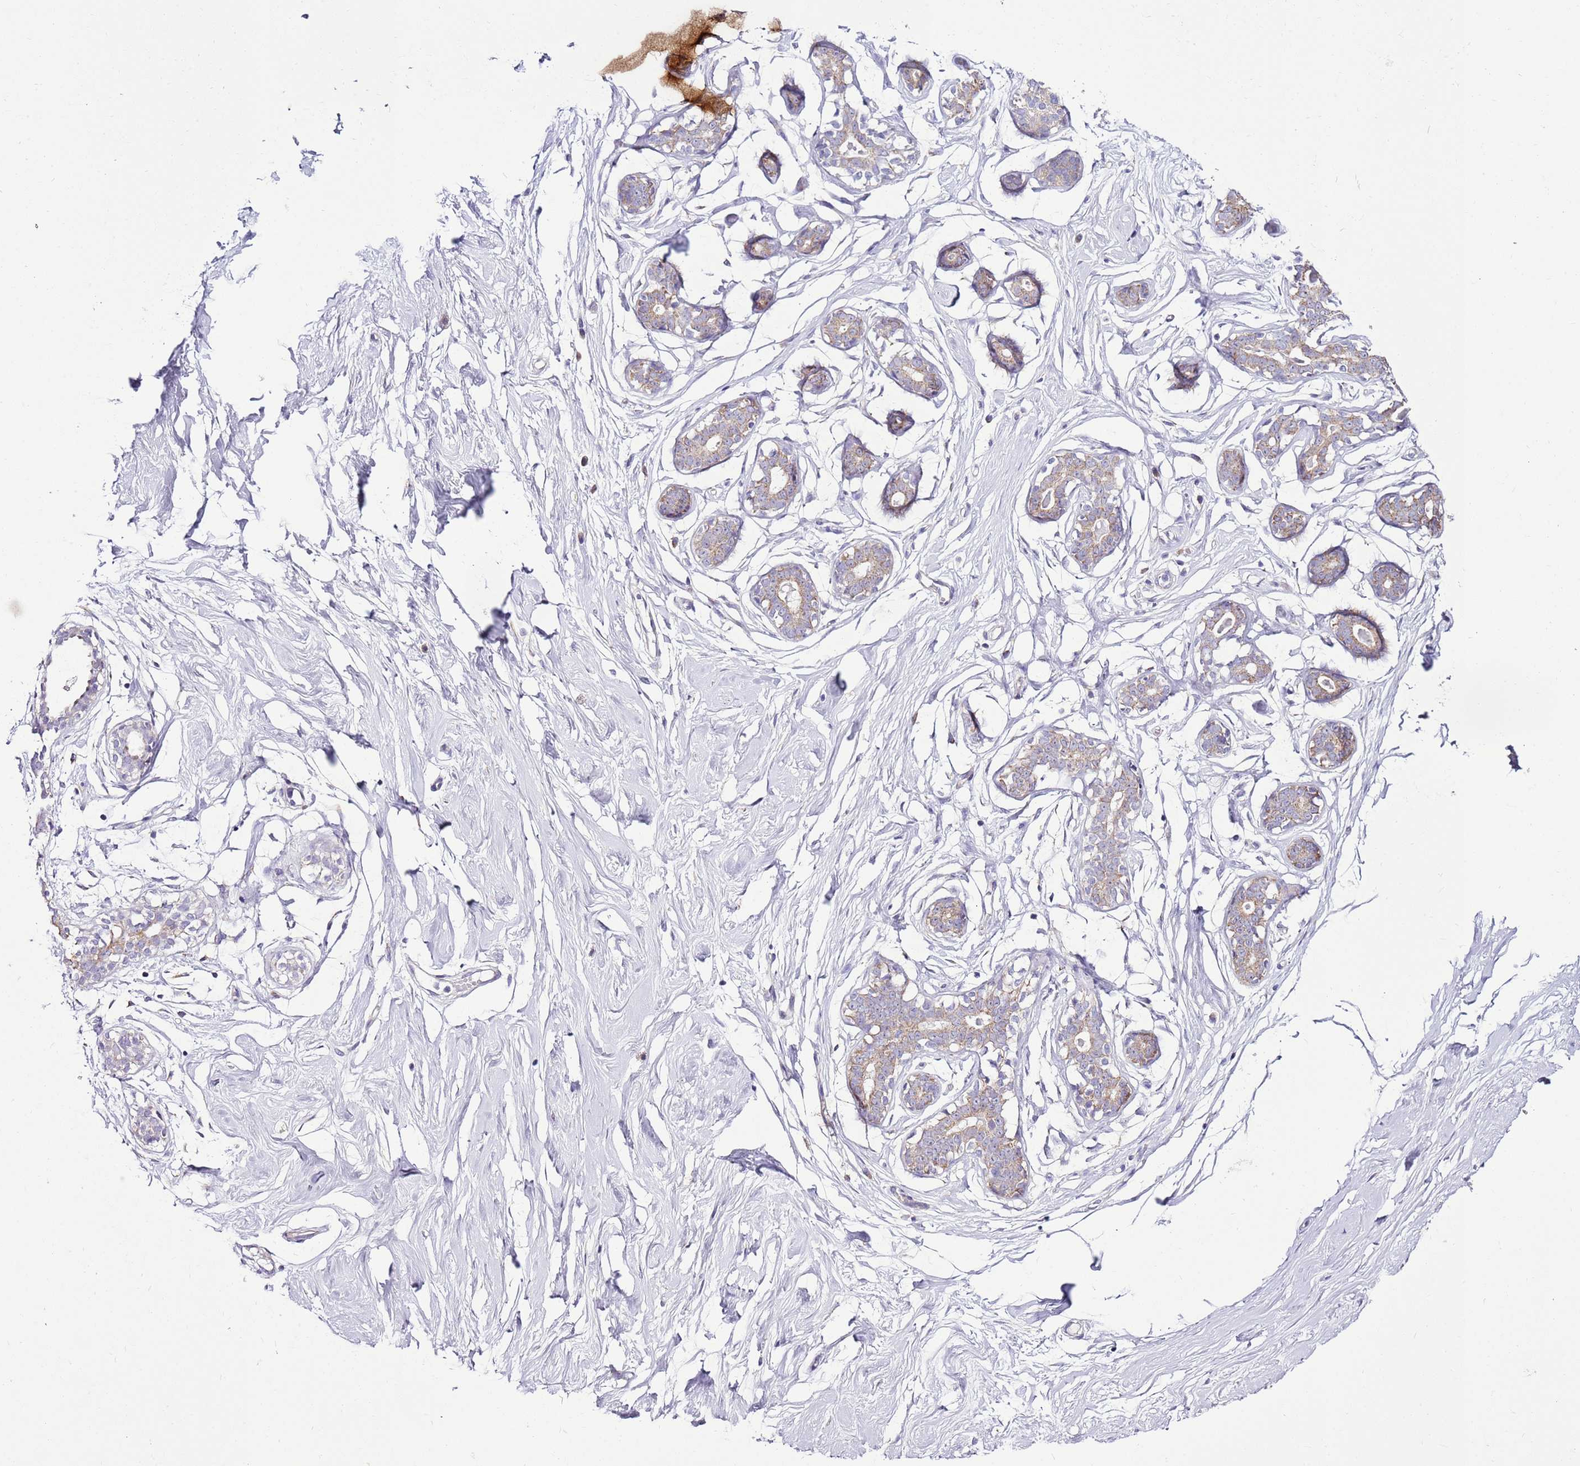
{"staining": {"intensity": "negative", "quantity": "none", "location": "none"}, "tissue": "breast", "cell_type": "Adipocytes", "image_type": "normal", "snomed": [{"axis": "morphology", "description": "Normal tissue, NOS"}, {"axis": "morphology", "description": "Adenoma, NOS"}, {"axis": "topography", "description": "Breast"}], "caption": "DAB immunohistochemical staining of unremarkable breast displays no significant expression in adipocytes. (Immunohistochemistry (ihc), brightfield microscopy, high magnification).", "gene": "SLC38A5", "patient": {"sex": "female", "age": 23}}